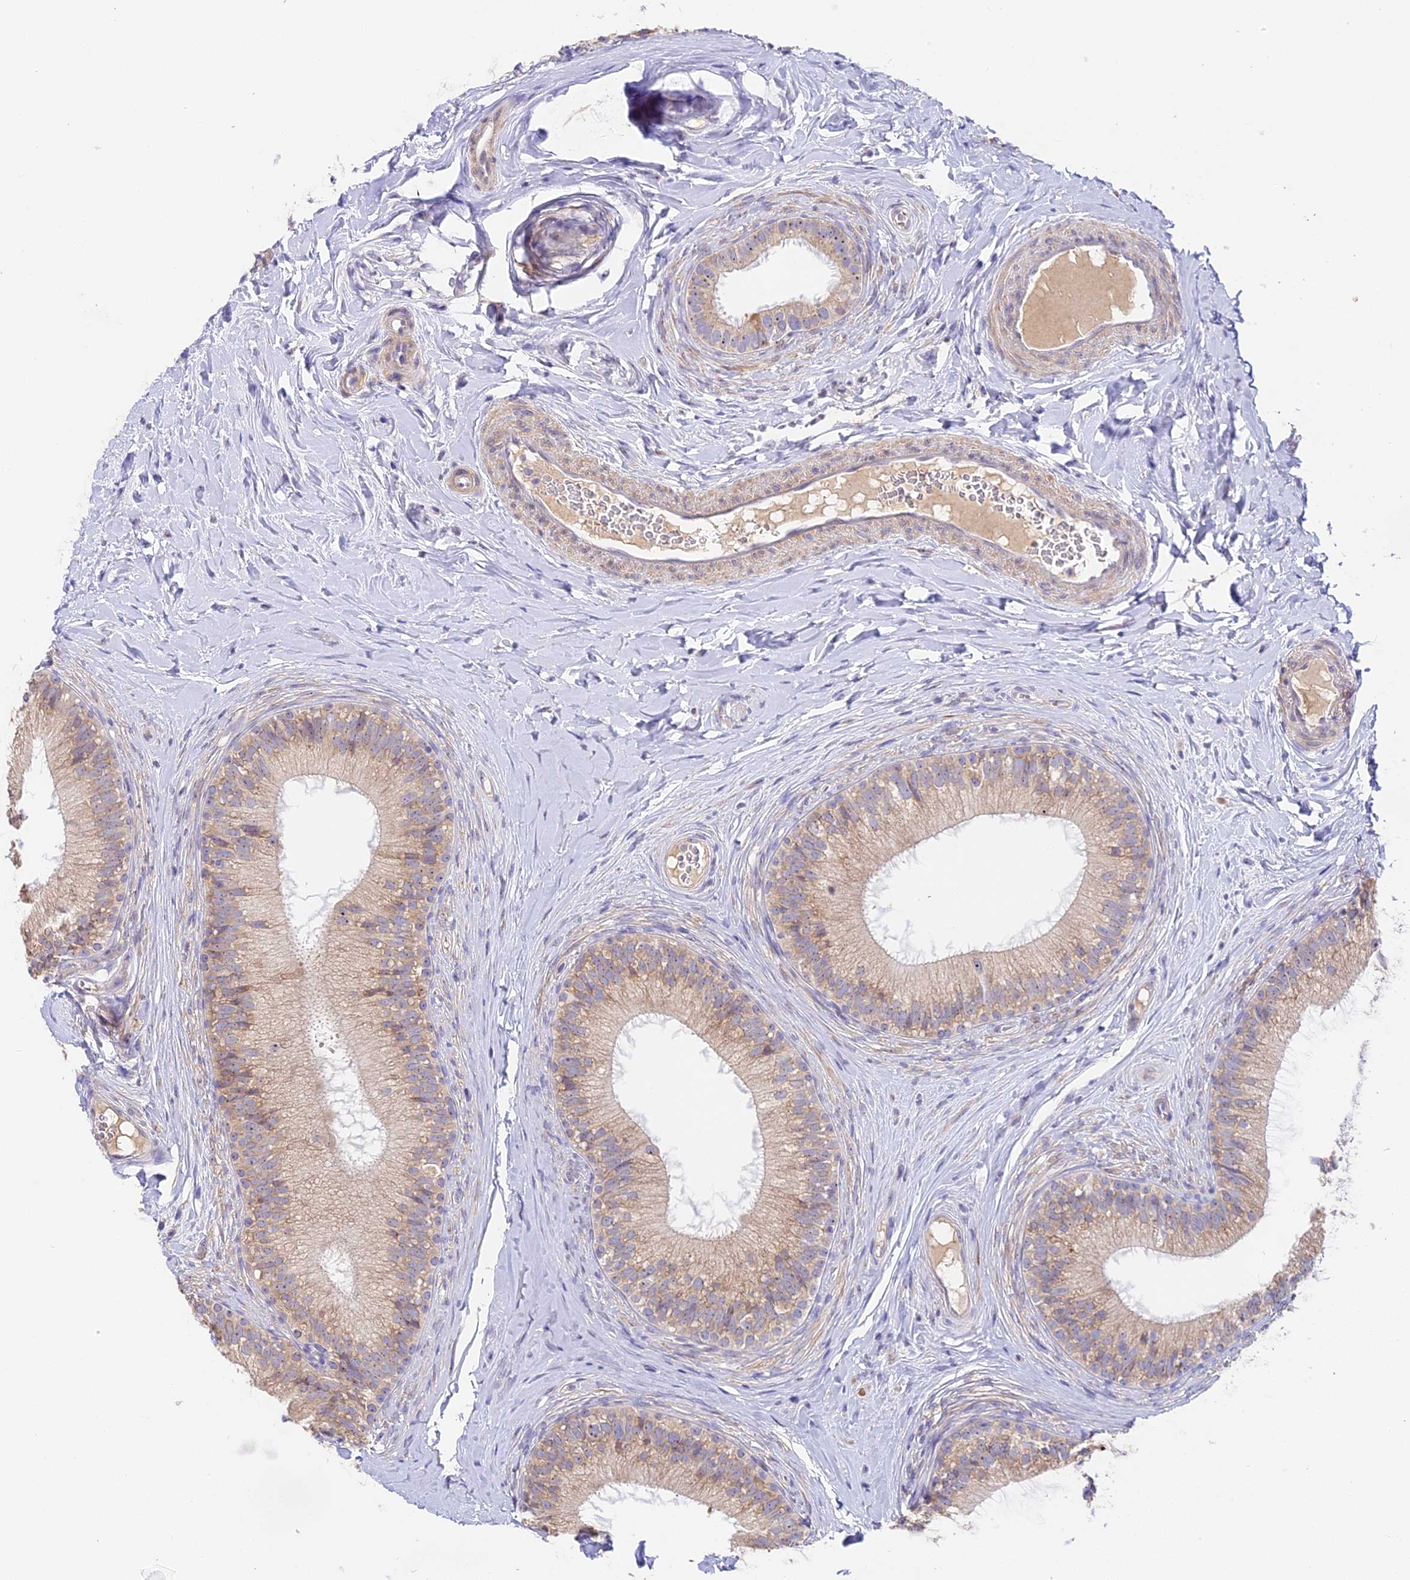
{"staining": {"intensity": "moderate", "quantity": "25%-75%", "location": "cytoplasmic/membranous,nuclear"}, "tissue": "epididymis", "cell_type": "Glandular cells", "image_type": "normal", "snomed": [{"axis": "morphology", "description": "Normal tissue, NOS"}, {"axis": "topography", "description": "Epididymis"}], "caption": "A high-resolution micrograph shows immunohistochemistry (IHC) staining of unremarkable epididymis, which shows moderate cytoplasmic/membranous,nuclear positivity in about 25%-75% of glandular cells.", "gene": "RAD51", "patient": {"sex": "male", "age": 33}}